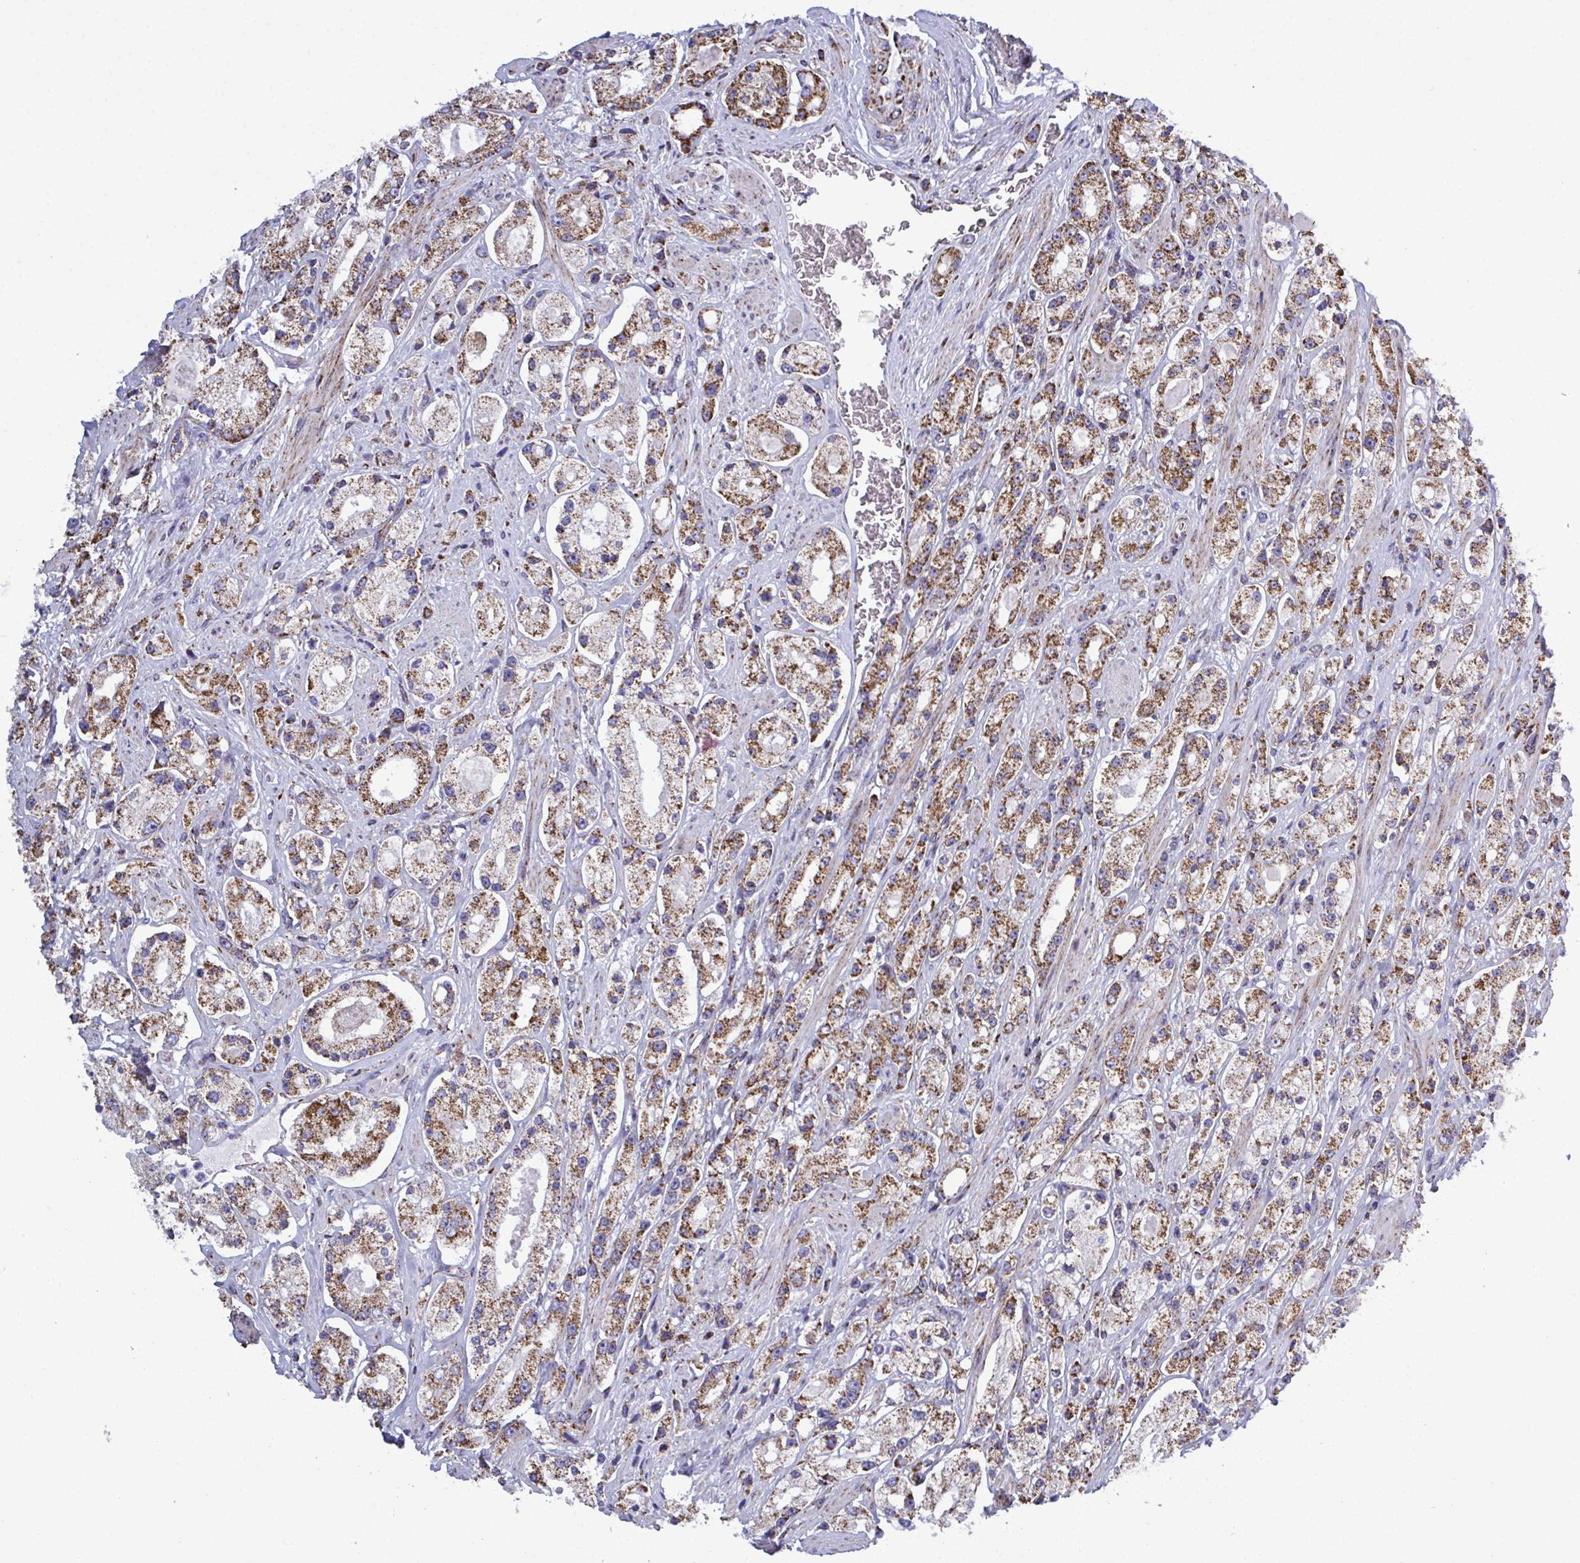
{"staining": {"intensity": "moderate", "quantity": ">75%", "location": "cytoplasmic/membranous"}, "tissue": "prostate cancer", "cell_type": "Tumor cells", "image_type": "cancer", "snomed": [{"axis": "morphology", "description": "Adenocarcinoma, High grade"}, {"axis": "topography", "description": "Prostate"}], "caption": "Immunohistochemistry (IHC) histopathology image of neoplastic tissue: human prostate cancer (adenocarcinoma (high-grade)) stained using immunohistochemistry displays medium levels of moderate protein expression localized specifically in the cytoplasmic/membranous of tumor cells, appearing as a cytoplasmic/membranous brown color.", "gene": "CSDE1", "patient": {"sex": "male", "age": 67}}